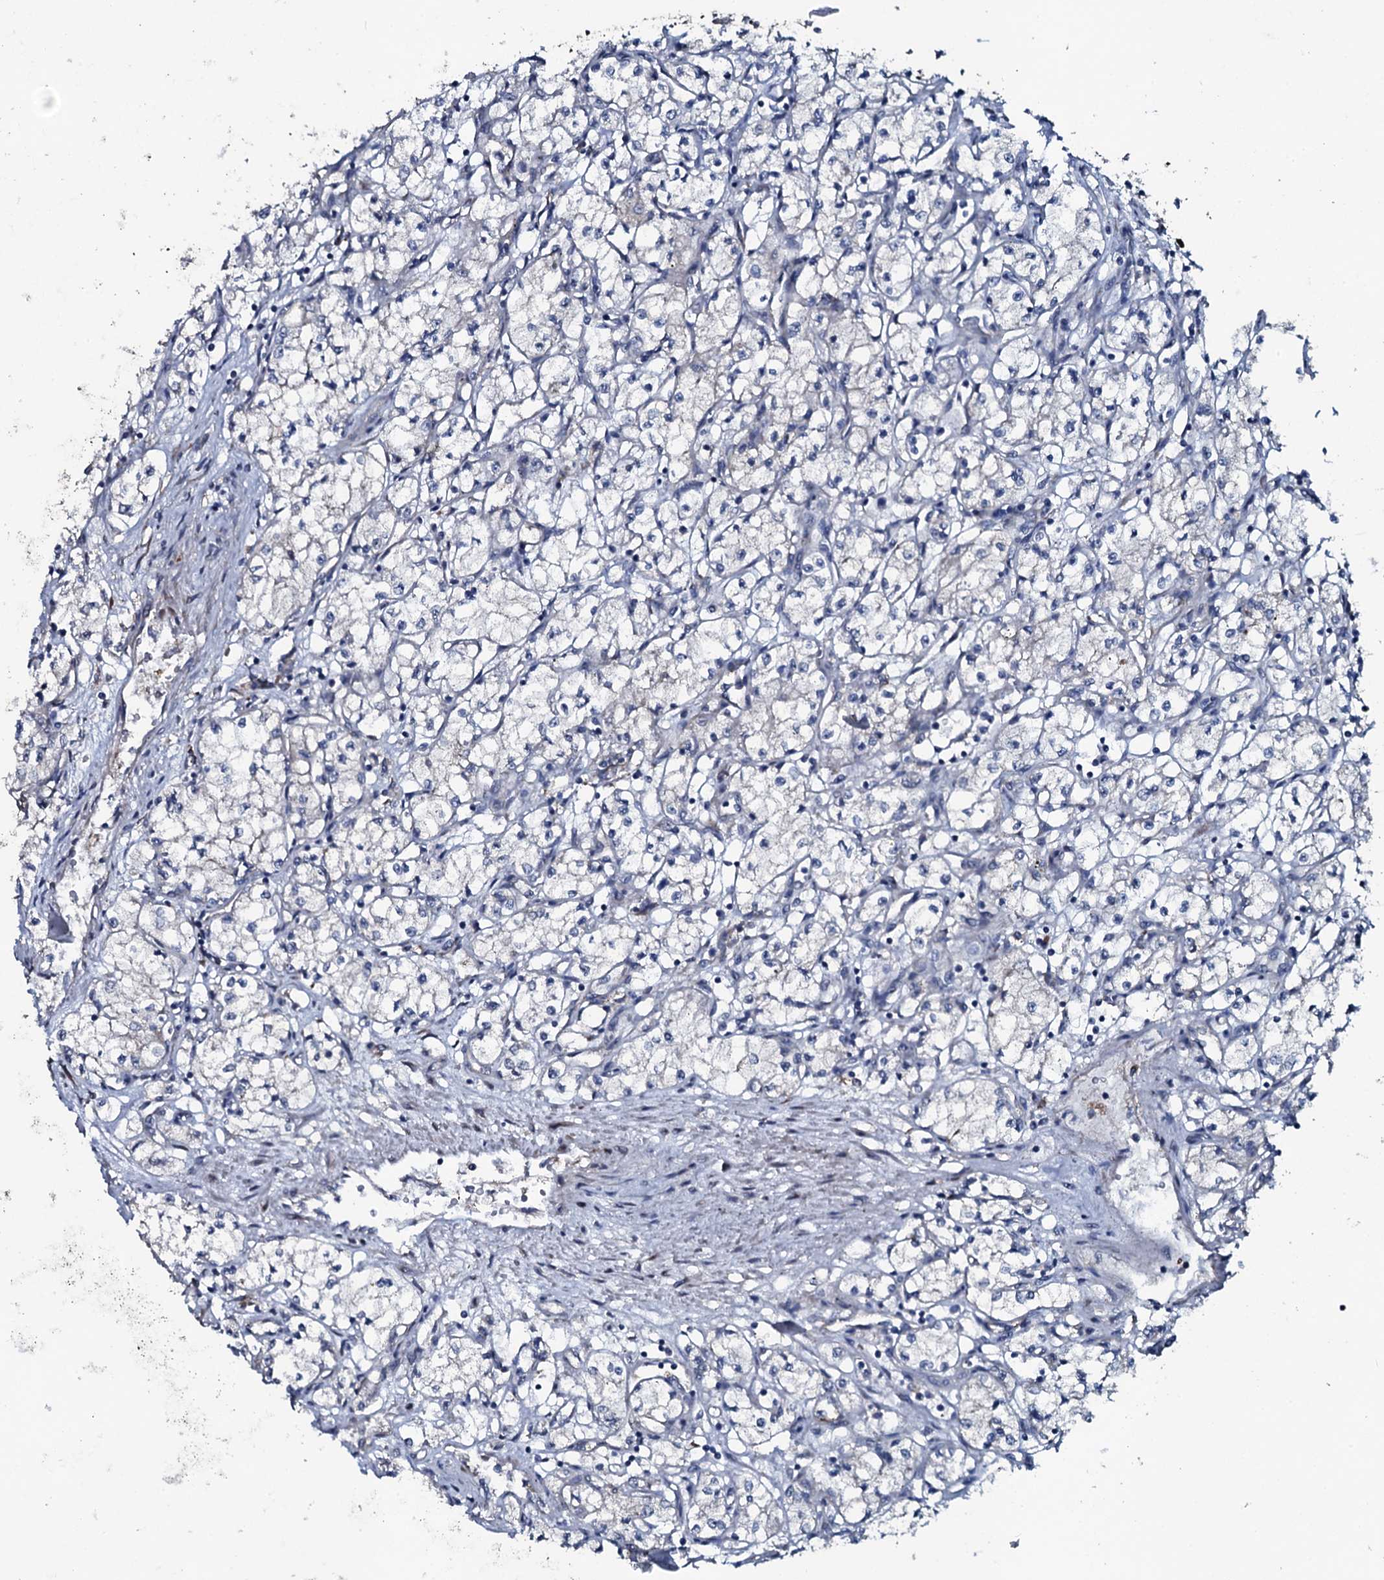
{"staining": {"intensity": "negative", "quantity": "none", "location": "none"}, "tissue": "renal cancer", "cell_type": "Tumor cells", "image_type": "cancer", "snomed": [{"axis": "morphology", "description": "Adenocarcinoma, NOS"}, {"axis": "topography", "description": "Kidney"}], "caption": "Renal cancer (adenocarcinoma) stained for a protein using immunohistochemistry displays no positivity tumor cells.", "gene": "IL12B", "patient": {"sex": "male", "age": 59}}